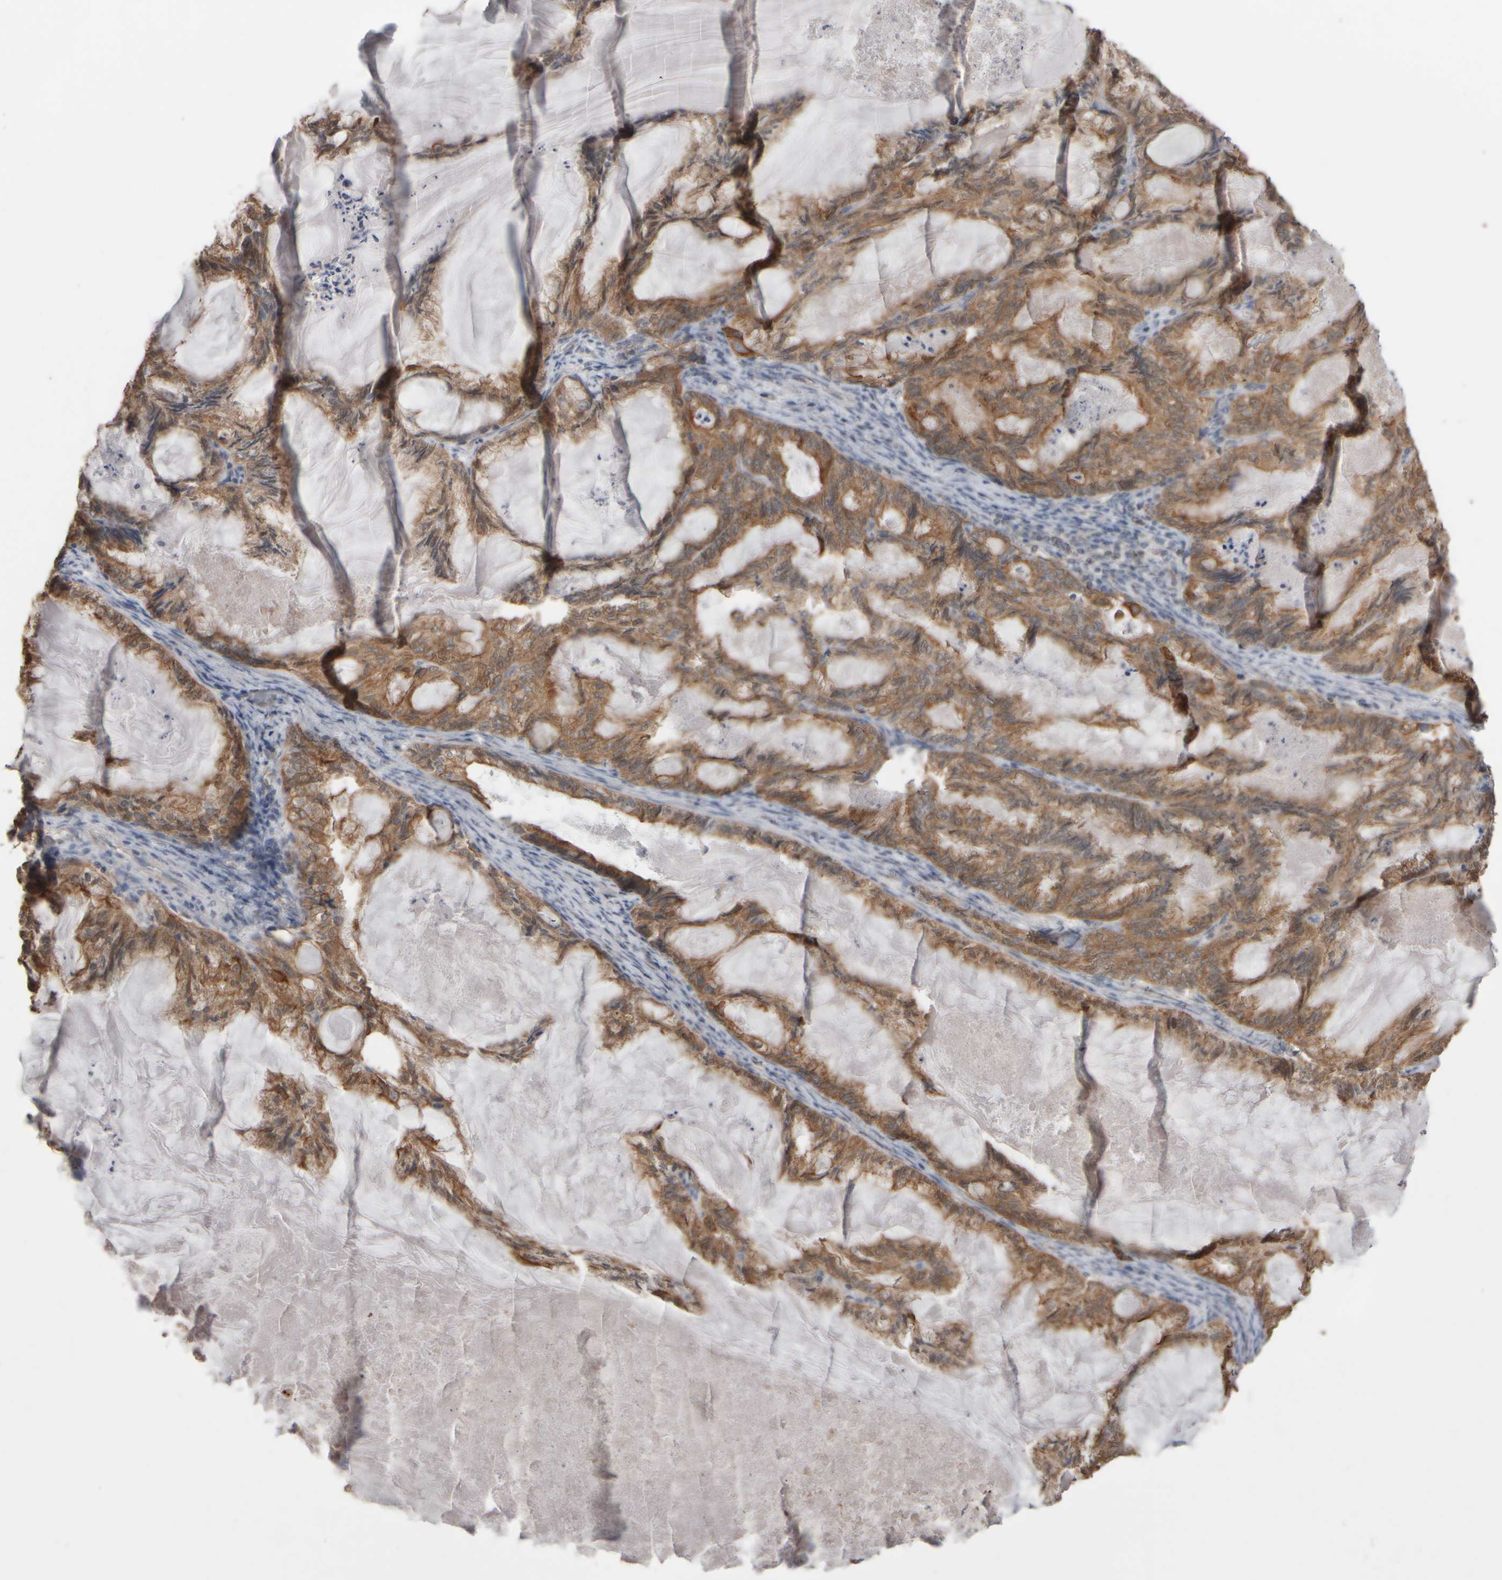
{"staining": {"intensity": "moderate", "quantity": ">75%", "location": "cytoplasmic/membranous"}, "tissue": "endometrial cancer", "cell_type": "Tumor cells", "image_type": "cancer", "snomed": [{"axis": "morphology", "description": "Adenocarcinoma, NOS"}, {"axis": "topography", "description": "Endometrium"}], "caption": "This is an image of IHC staining of adenocarcinoma (endometrial), which shows moderate positivity in the cytoplasmic/membranous of tumor cells.", "gene": "EPHX2", "patient": {"sex": "female", "age": 86}}